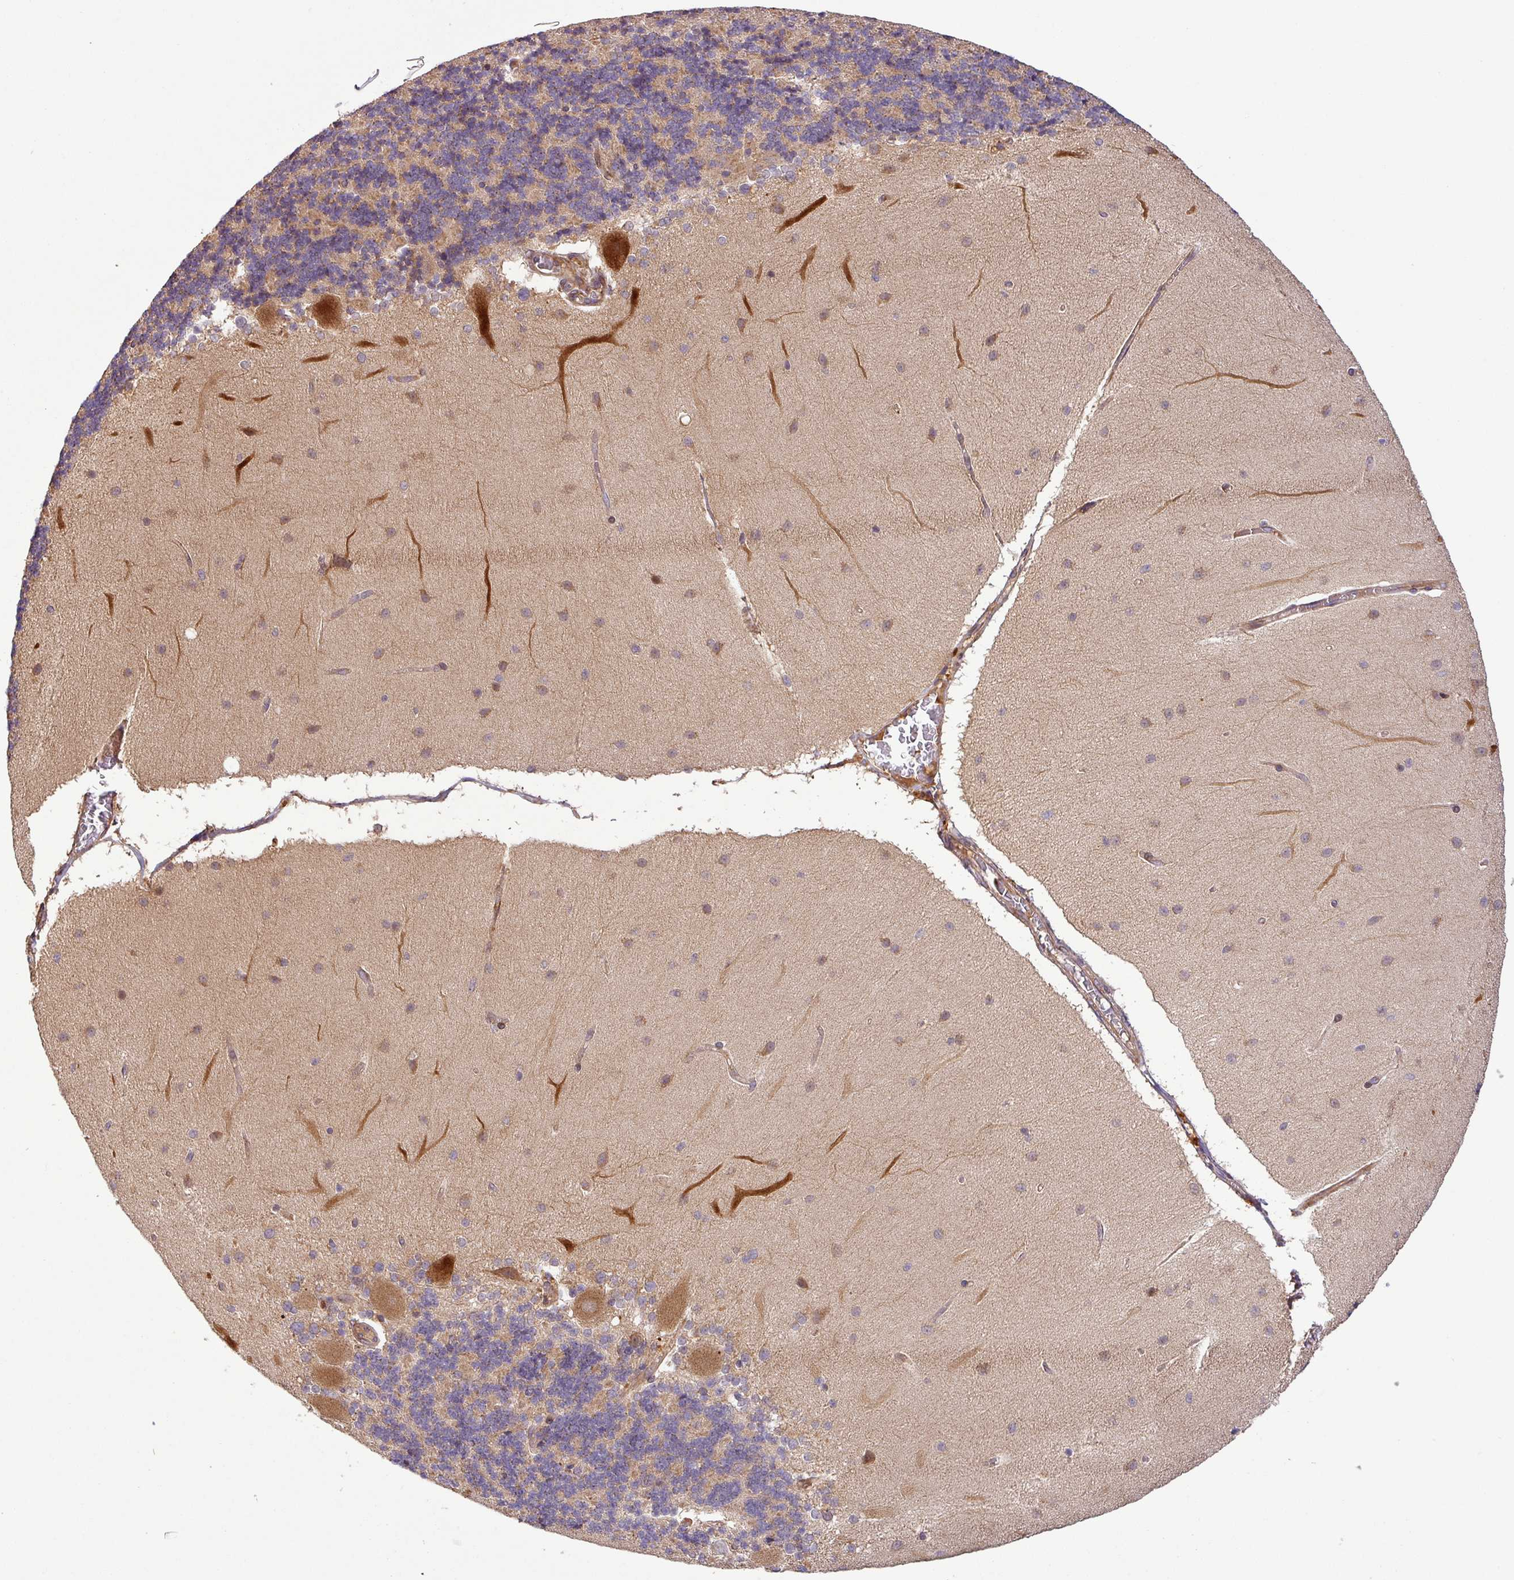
{"staining": {"intensity": "moderate", "quantity": "25%-75%", "location": "cytoplasmic/membranous"}, "tissue": "cerebellum", "cell_type": "Cells in granular layer", "image_type": "normal", "snomed": [{"axis": "morphology", "description": "Normal tissue, NOS"}, {"axis": "topography", "description": "Cerebellum"}], "caption": "Immunohistochemical staining of normal human cerebellum displays 25%-75% levels of moderate cytoplasmic/membranous protein positivity in approximately 25%-75% of cells in granular layer.", "gene": "ART1", "patient": {"sex": "female", "age": 54}}